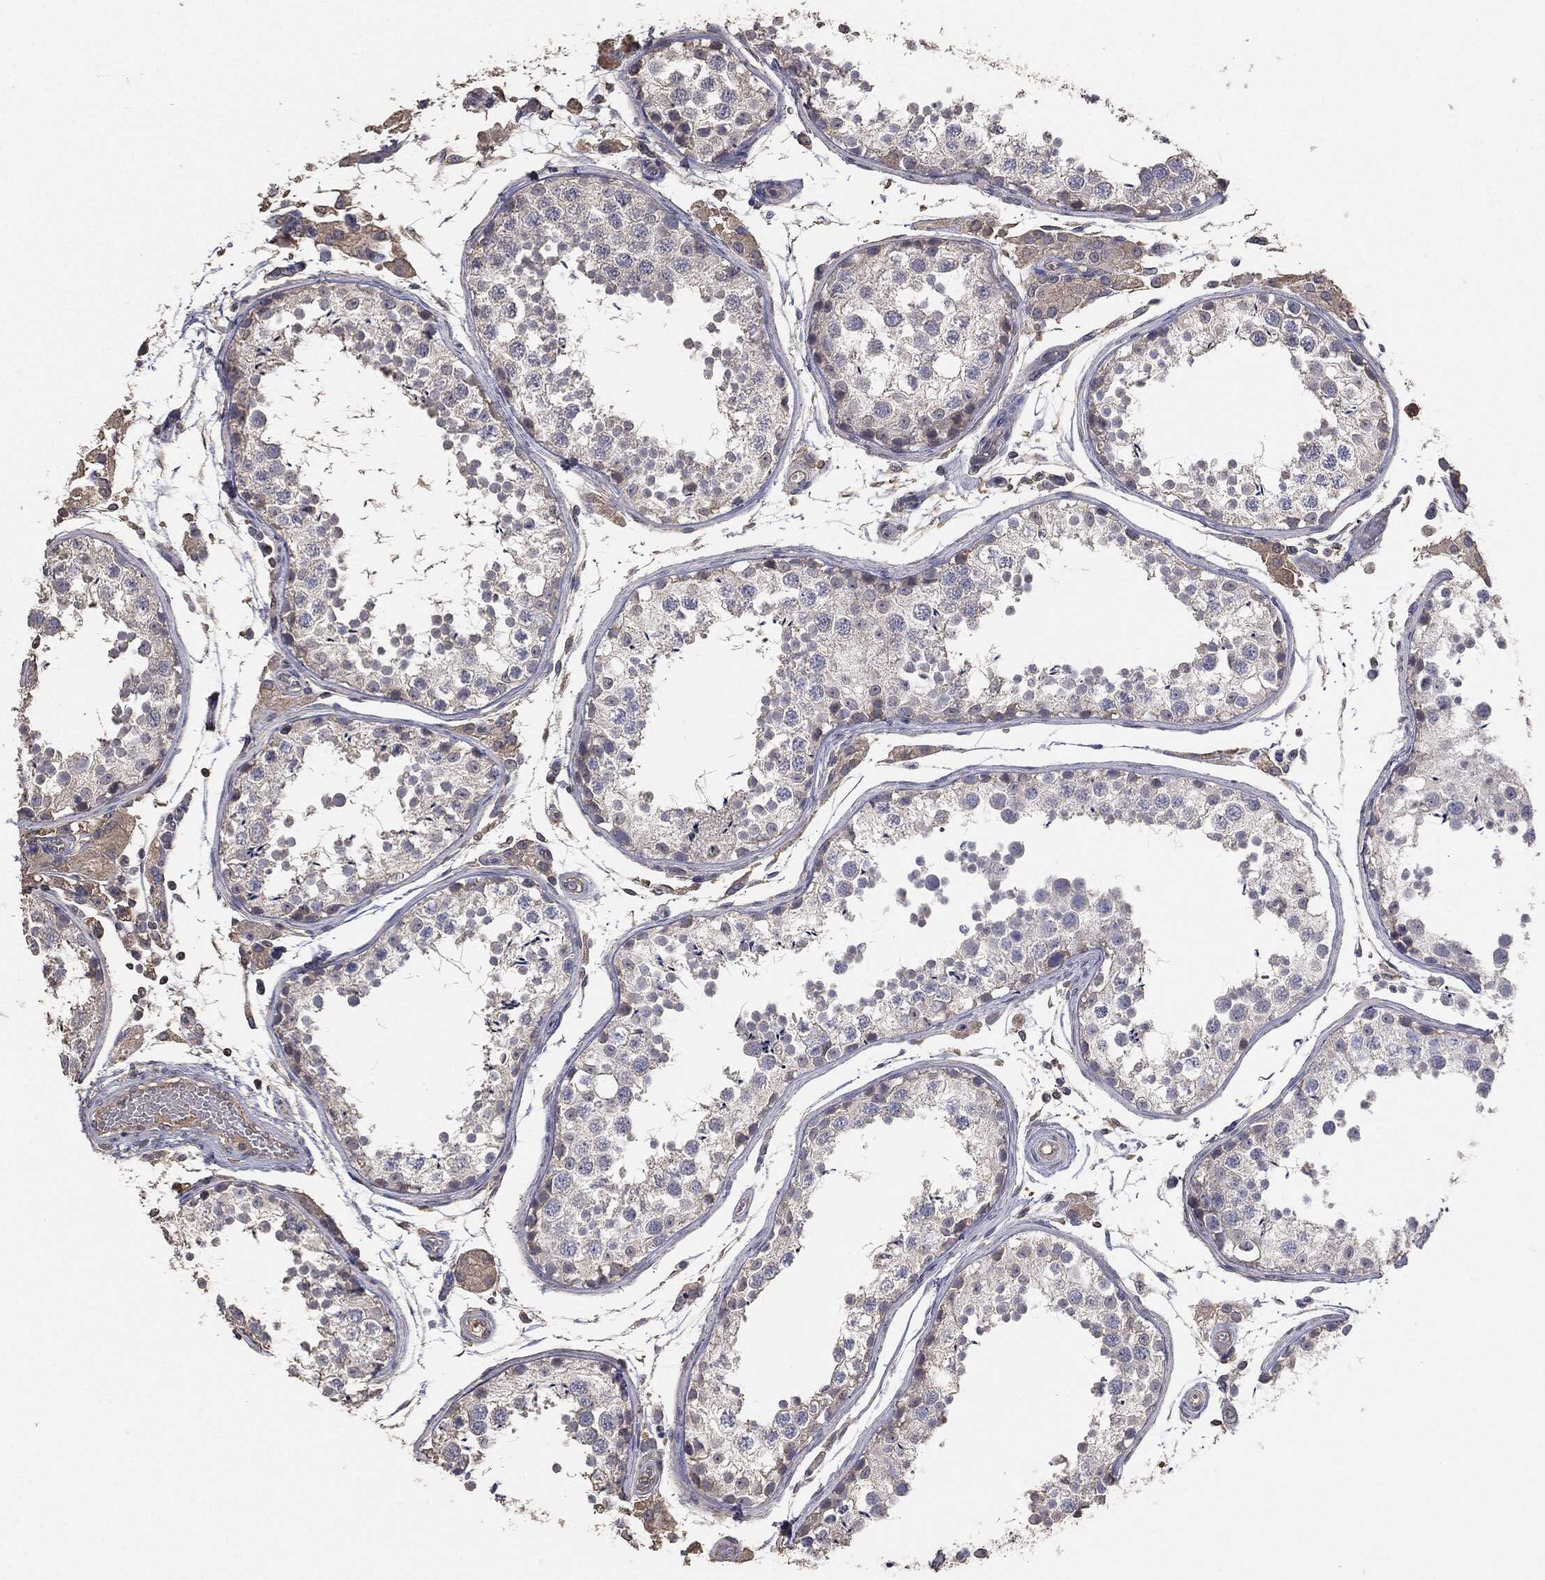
{"staining": {"intensity": "negative", "quantity": "none", "location": "none"}, "tissue": "testis", "cell_type": "Cells in seminiferous ducts", "image_type": "normal", "snomed": [{"axis": "morphology", "description": "Normal tissue, NOS"}, {"axis": "topography", "description": "Testis"}], "caption": "A micrograph of testis stained for a protein exhibits no brown staining in cells in seminiferous ducts. (DAB IHC with hematoxylin counter stain).", "gene": "SNAP25", "patient": {"sex": "male", "age": 29}}